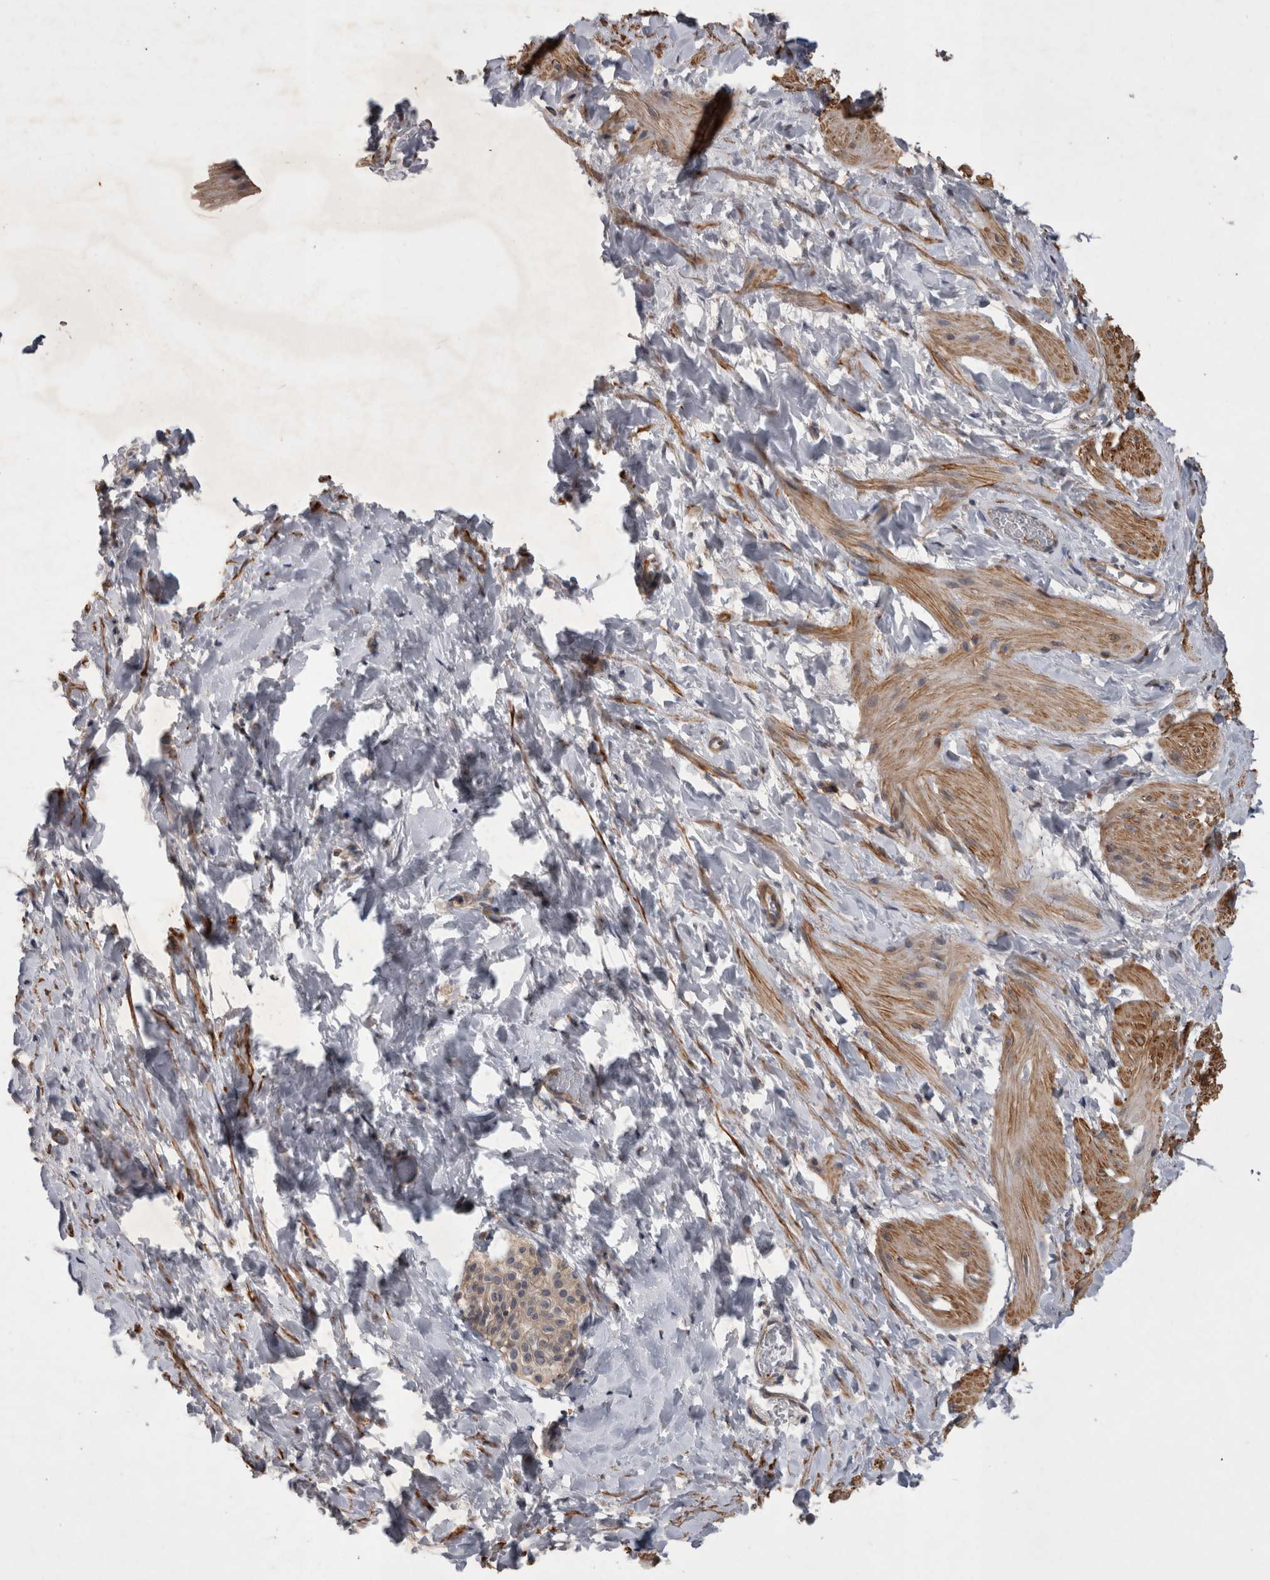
{"staining": {"intensity": "moderate", "quantity": ">75%", "location": "cytoplasmic/membranous"}, "tissue": "smooth muscle", "cell_type": "Smooth muscle cells", "image_type": "normal", "snomed": [{"axis": "morphology", "description": "Normal tissue, NOS"}, {"axis": "topography", "description": "Smooth muscle"}], "caption": "High-magnification brightfield microscopy of unremarkable smooth muscle stained with DAB (3,3'-diaminobenzidine) (brown) and counterstained with hematoxylin (blue). smooth muscle cells exhibit moderate cytoplasmic/membranous staining is identified in approximately>75% of cells.", "gene": "SPATA48", "patient": {"sex": "male", "age": 16}}